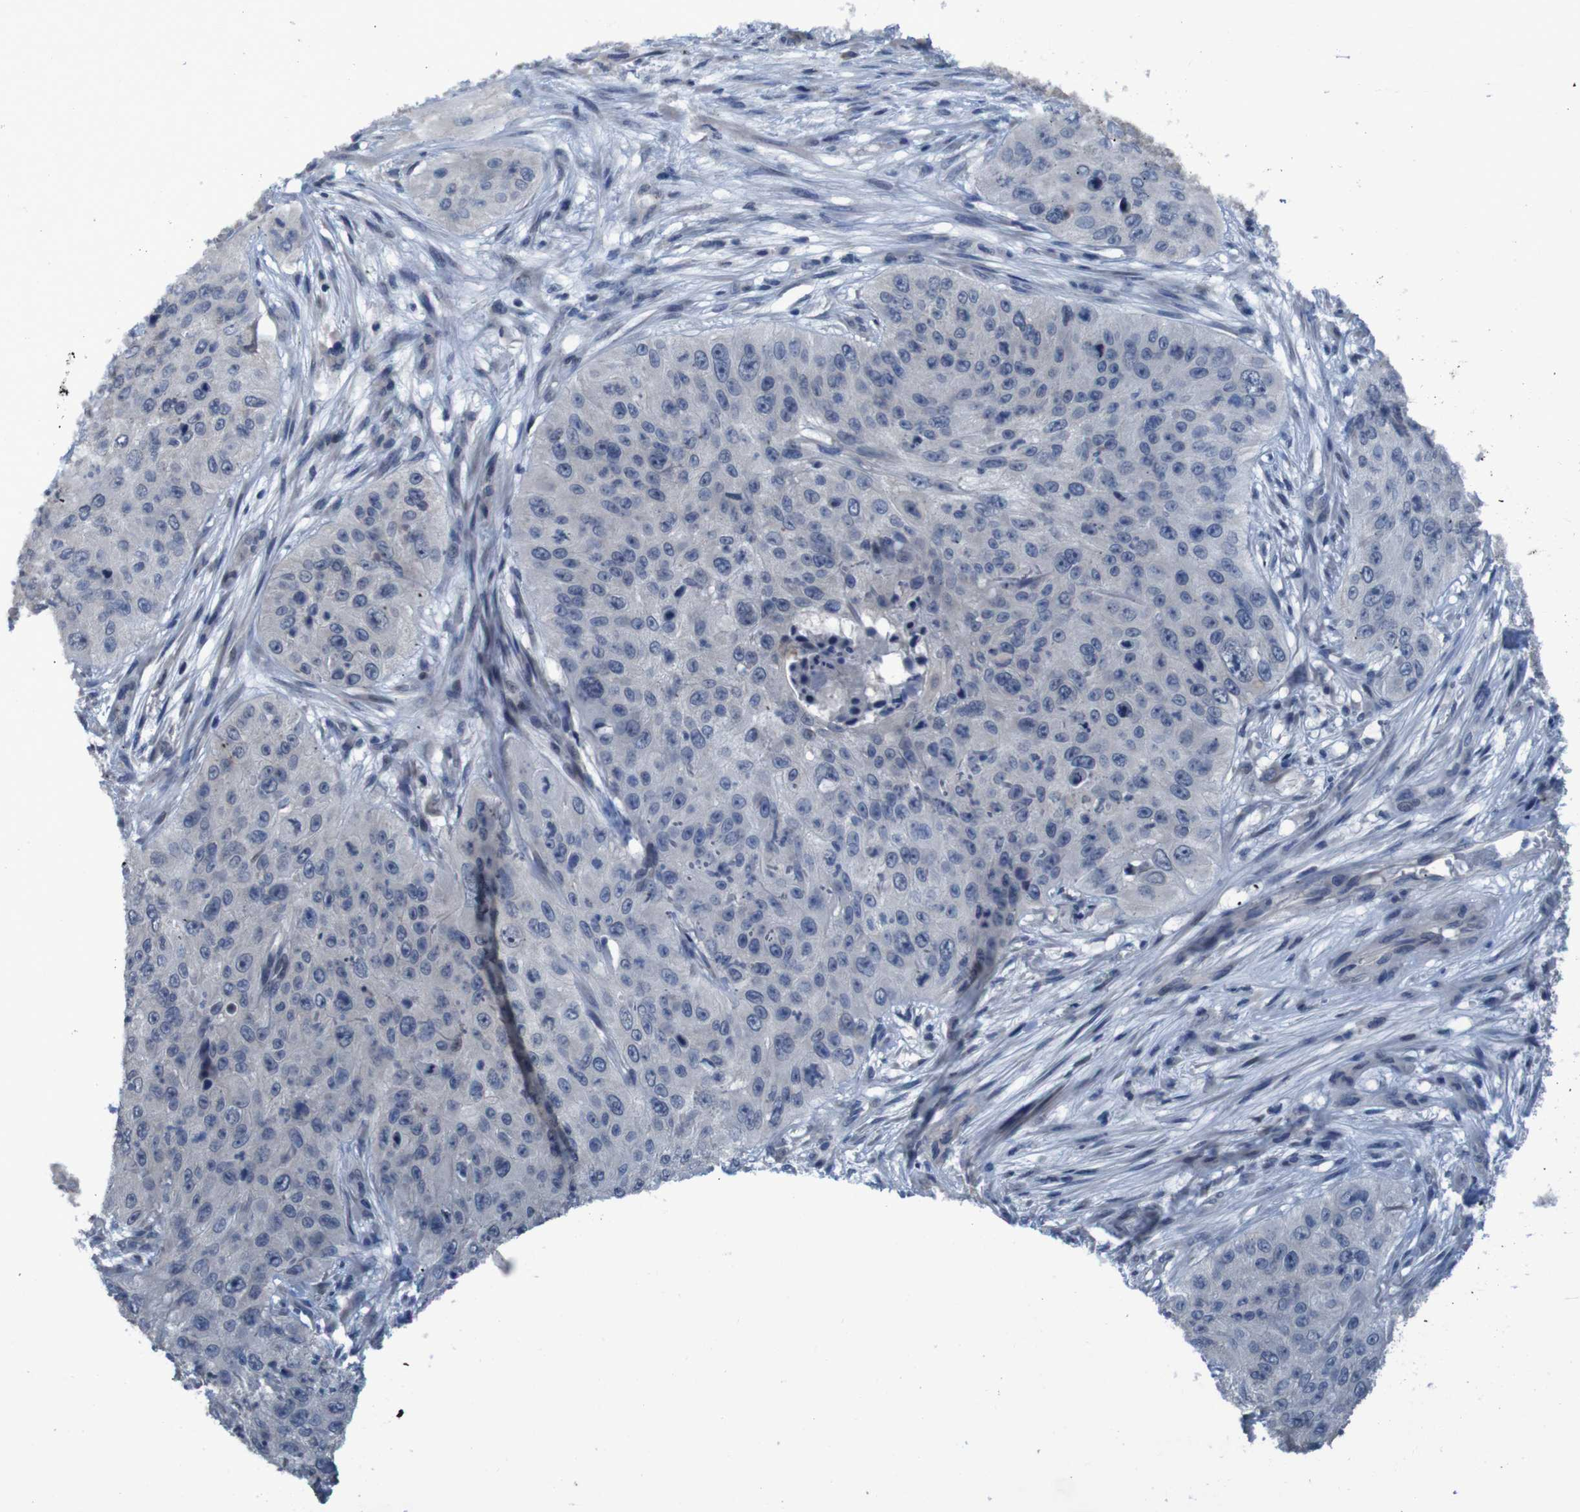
{"staining": {"intensity": "negative", "quantity": "none", "location": "none"}, "tissue": "skin cancer", "cell_type": "Tumor cells", "image_type": "cancer", "snomed": [{"axis": "morphology", "description": "Squamous cell carcinoma, NOS"}, {"axis": "topography", "description": "Skin"}], "caption": "A photomicrograph of human skin squamous cell carcinoma is negative for staining in tumor cells. The staining is performed using DAB (3,3'-diaminobenzidine) brown chromogen with nuclei counter-stained in using hematoxylin.", "gene": "CLDN18", "patient": {"sex": "female", "age": 80}}